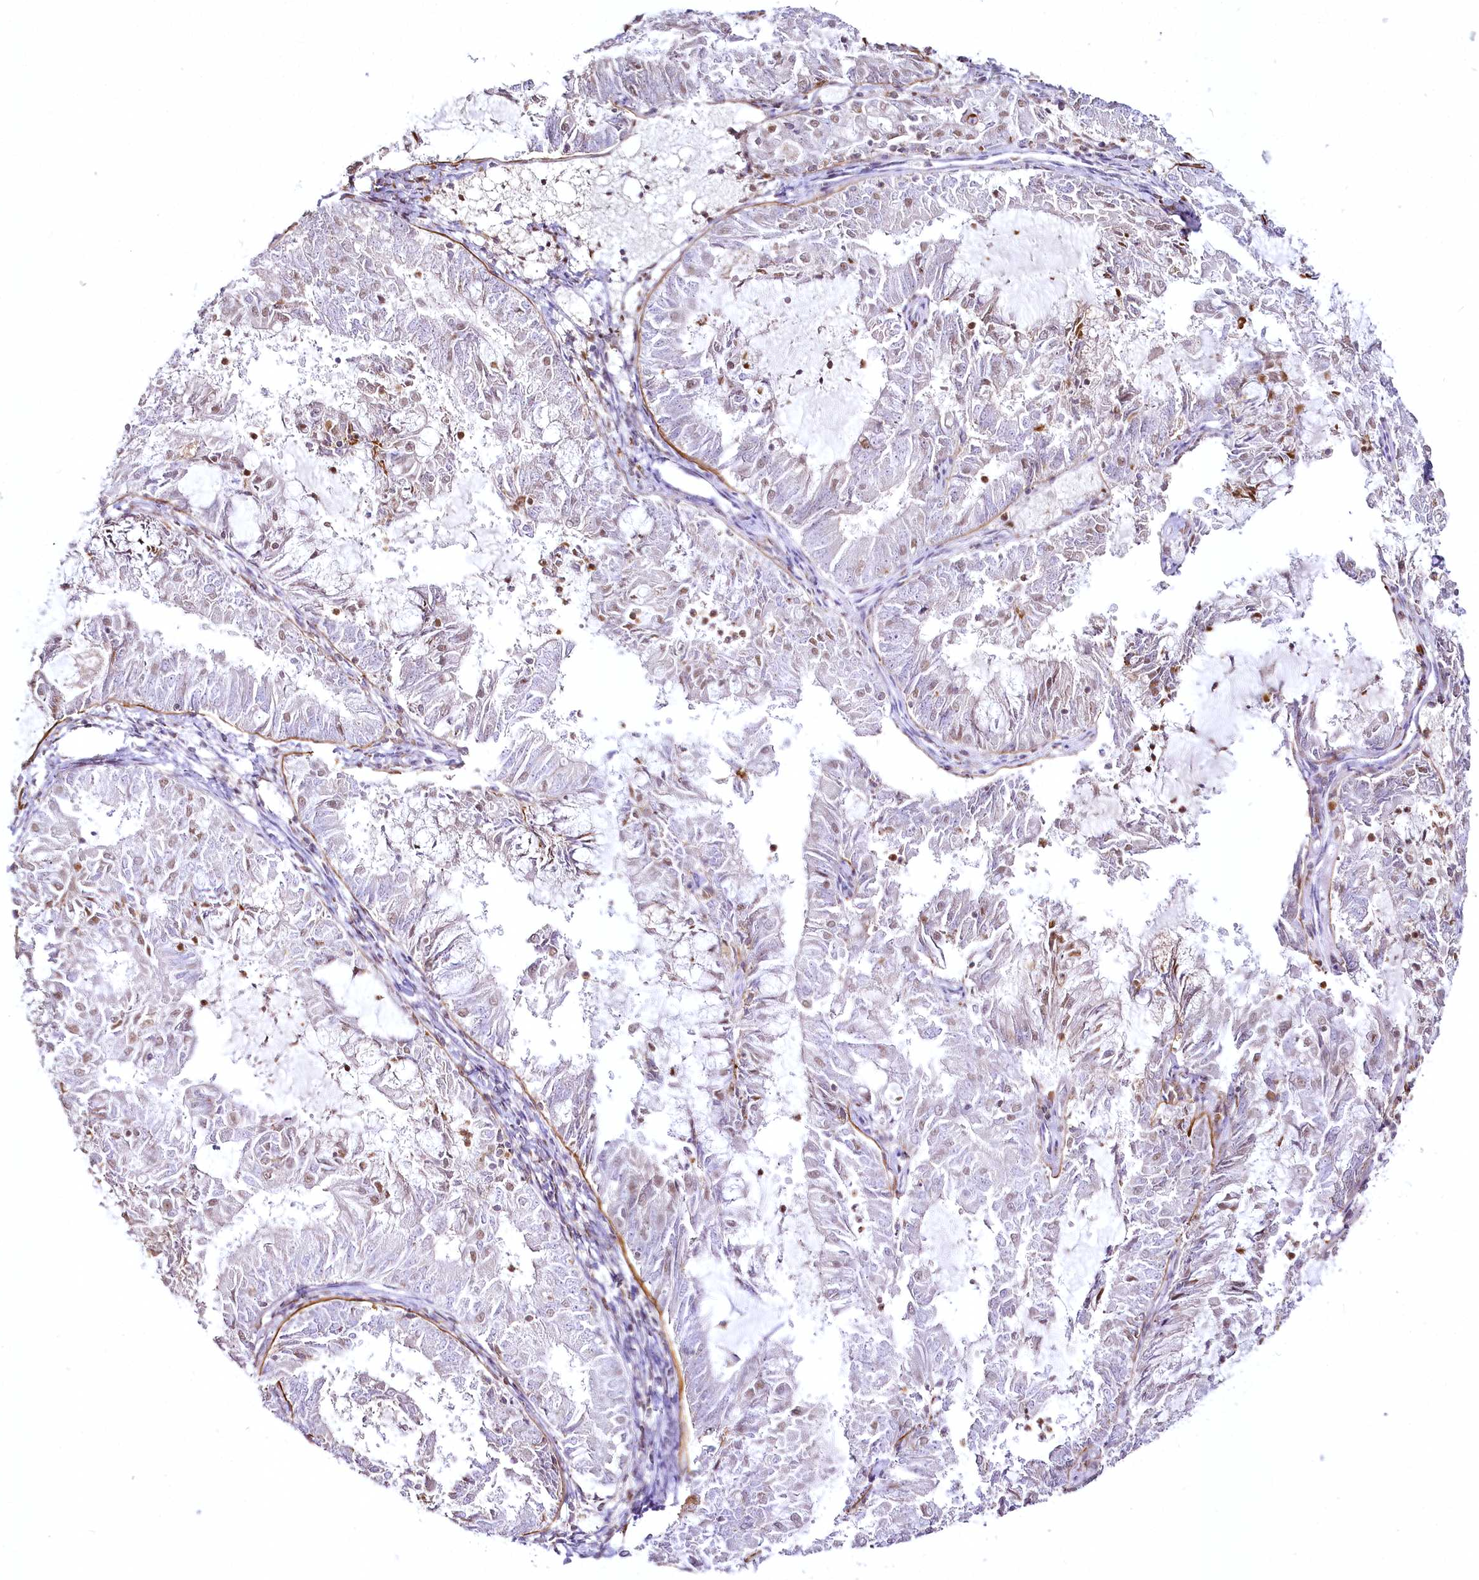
{"staining": {"intensity": "weak", "quantity": "<25%", "location": "nuclear"}, "tissue": "endometrial cancer", "cell_type": "Tumor cells", "image_type": "cancer", "snomed": [{"axis": "morphology", "description": "Adenocarcinoma, NOS"}, {"axis": "topography", "description": "Endometrium"}], "caption": "An immunohistochemistry (IHC) image of endometrial adenocarcinoma is shown. There is no staining in tumor cells of endometrial adenocarcinoma.", "gene": "DOCK2", "patient": {"sex": "female", "age": 57}}